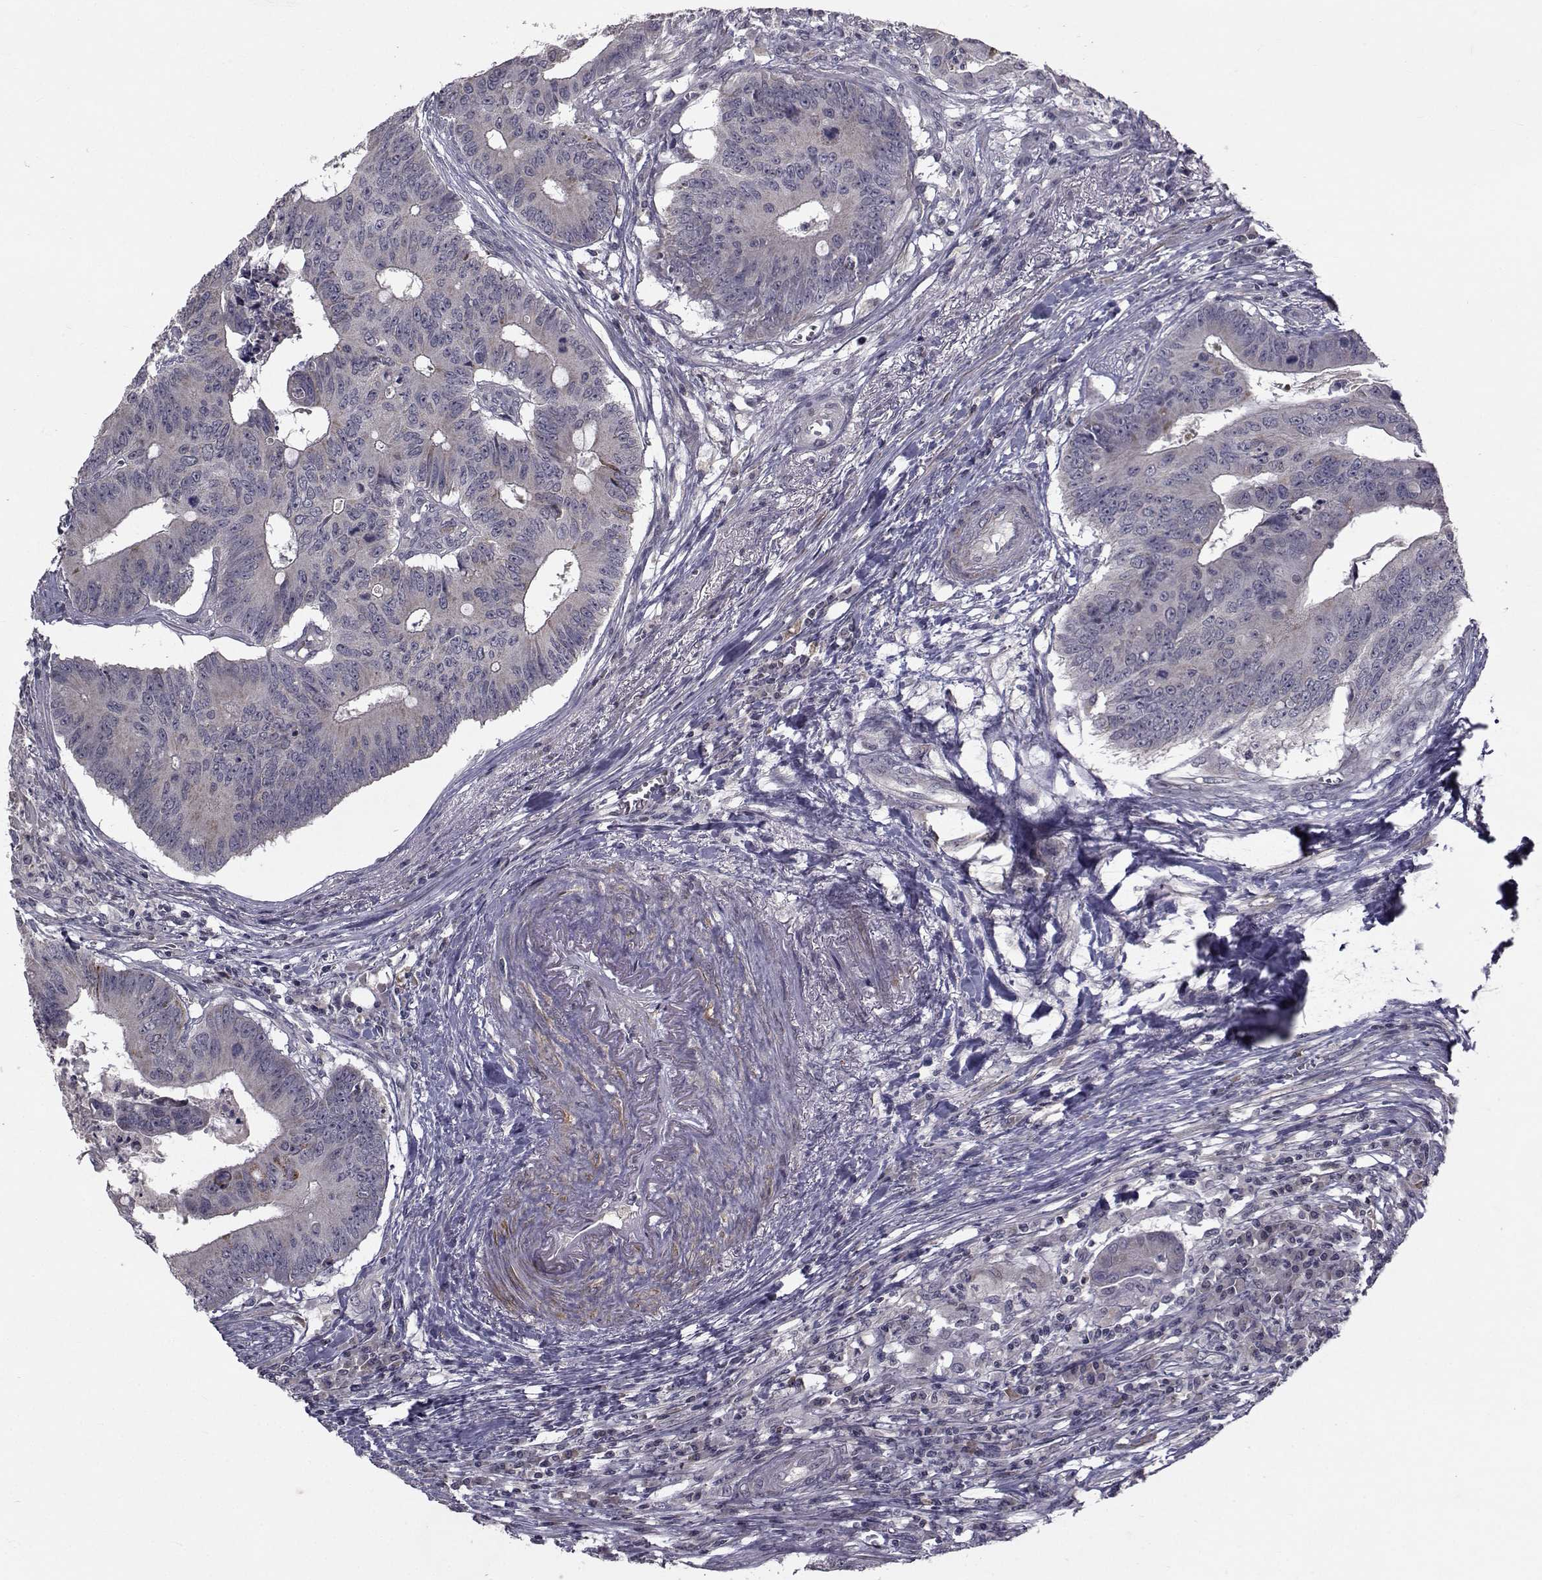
{"staining": {"intensity": "moderate", "quantity": "<25%", "location": "cytoplasmic/membranous"}, "tissue": "colorectal cancer", "cell_type": "Tumor cells", "image_type": "cancer", "snomed": [{"axis": "morphology", "description": "Adenocarcinoma, NOS"}, {"axis": "topography", "description": "Colon"}], "caption": "Immunohistochemical staining of adenocarcinoma (colorectal) exhibits low levels of moderate cytoplasmic/membranous staining in about <25% of tumor cells.", "gene": "FDXR", "patient": {"sex": "male", "age": 84}}